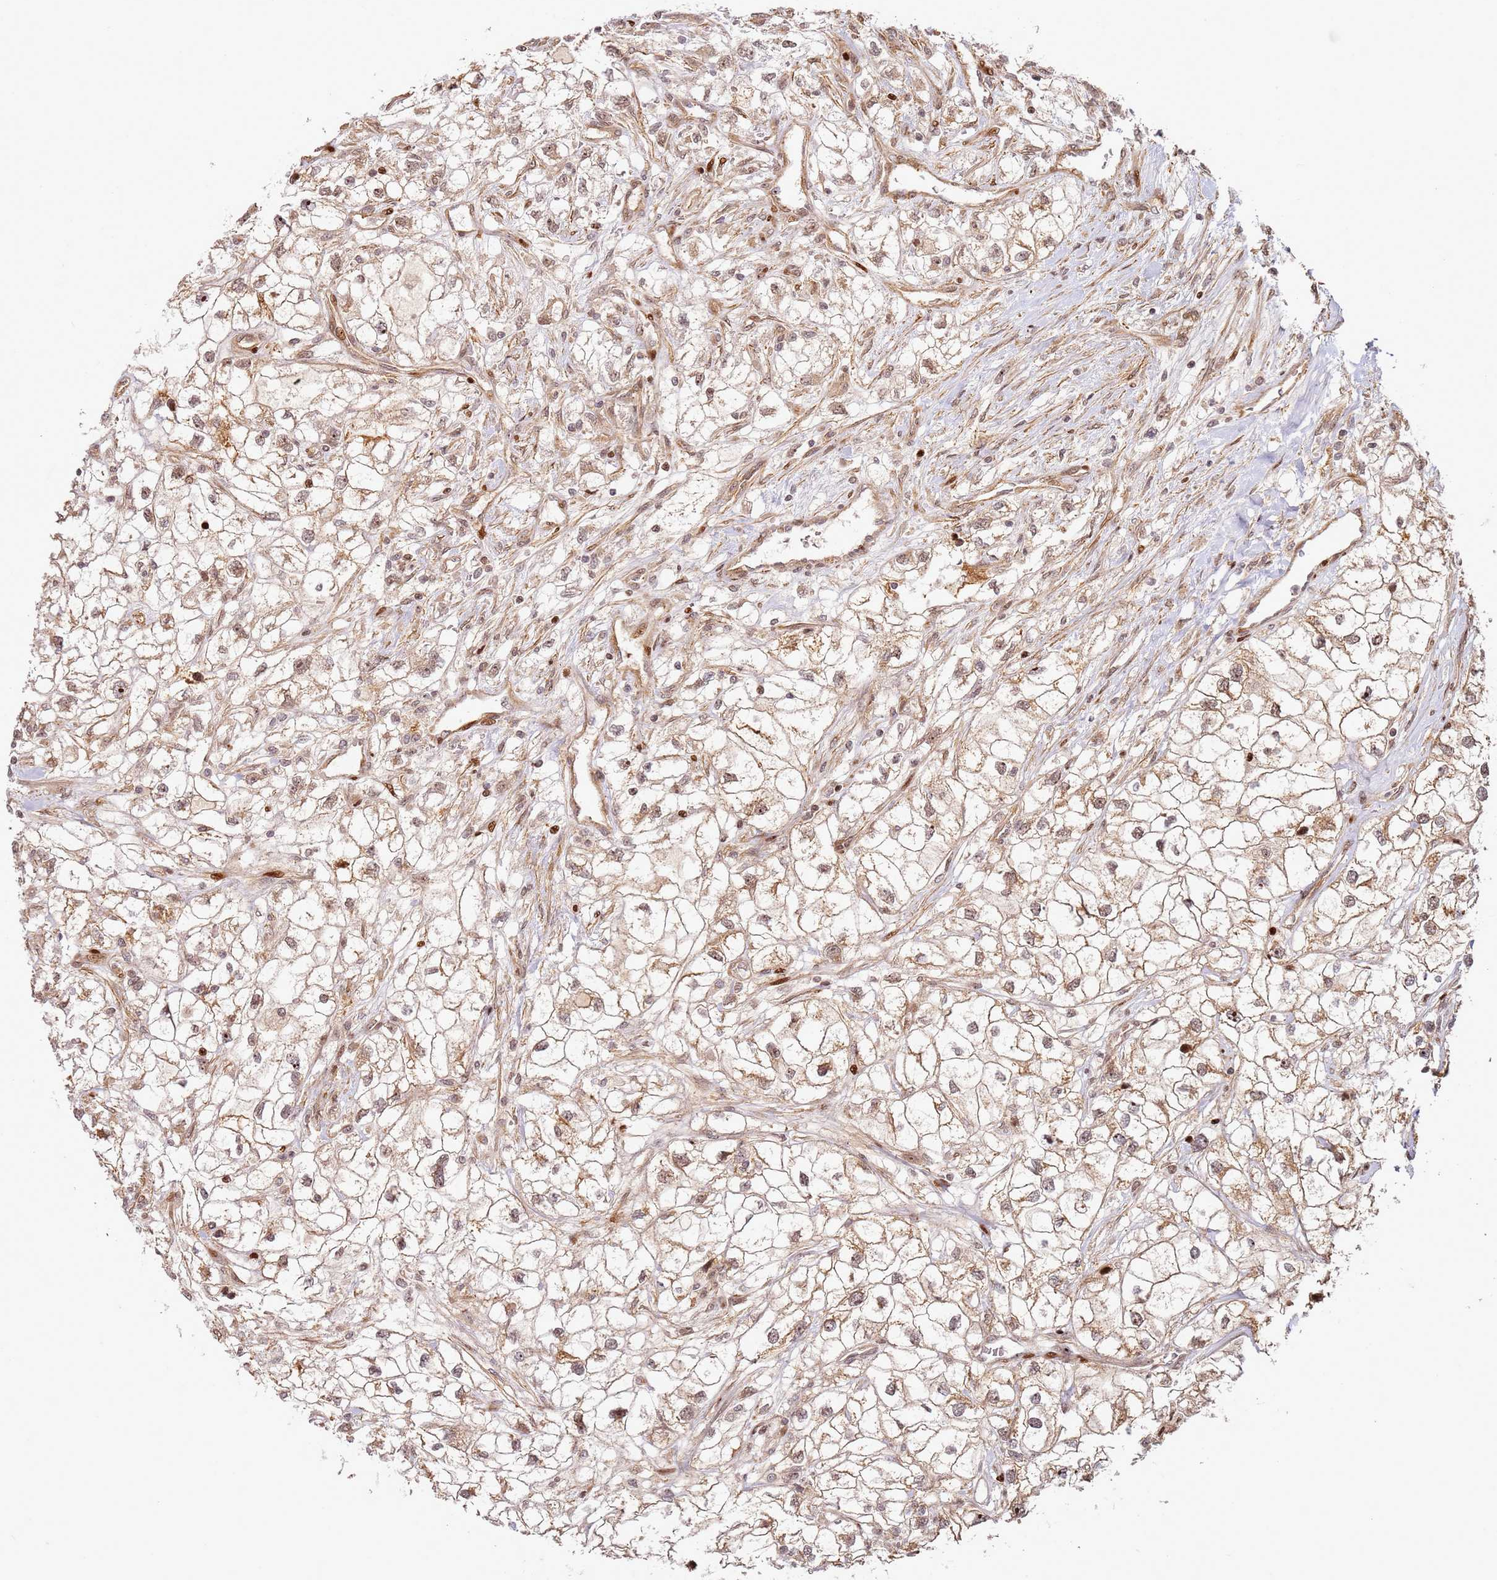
{"staining": {"intensity": "moderate", "quantity": ">75%", "location": "cytoplasmic/membranous,nuclear"}, "tissue": "renal cancer", "cell_type": "Tumor cells", "image_type": "cancer", "snomed": [{"axis": "morphology", "description": "Adenocarcinoma, NOS"}, {"axis": "topography", "description": "Kidney"}], "caption": "Immunohistochemical staining of human renal cancer shows medium levels of moderate cytoplasmic/membranous and nuclear positivity in approximately >75% of tumor cells. (Brightfield microscopy of DAB IHC at high magnification).", "gene": "TMEM233", "patient": {"sex": "male", "age": 59}}